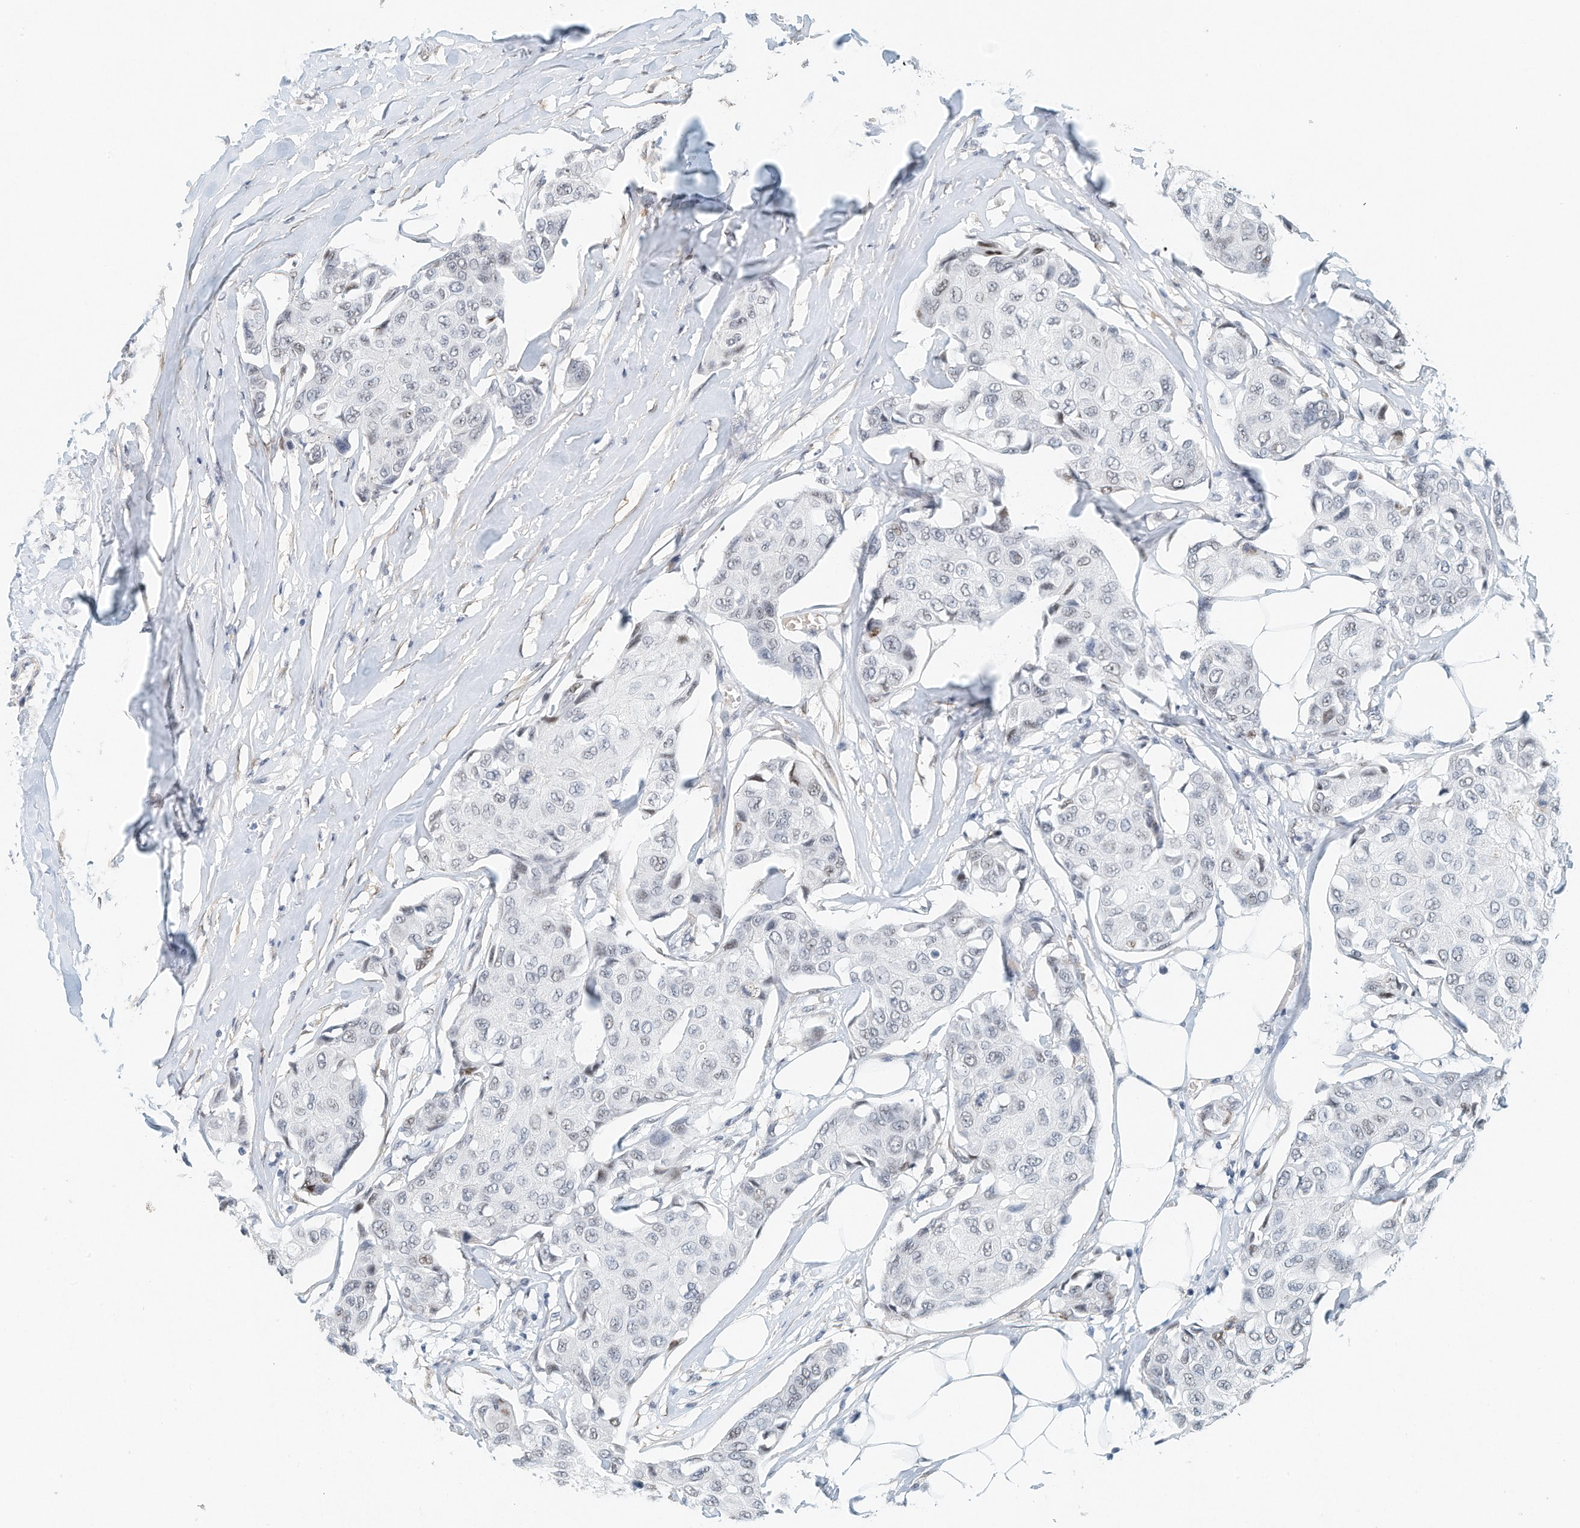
{"staining": {"intensity": "negative", "quantity": "none", "location": "none"}, "tissue": "breast cancer", "cell_type": "Tumor cells", "image_type": "cancer", "snomed": [{"axis": "morphology", "description": "Duct carcinoma"}, {"axis": "topography", "description": "Breast"}], "caption": "Immunohistochemical staining of human breast cancer displays no significant staining in tumor cells.", "gene": "ARHGAP28", "patient": {"sex": "female", "age": 80}}